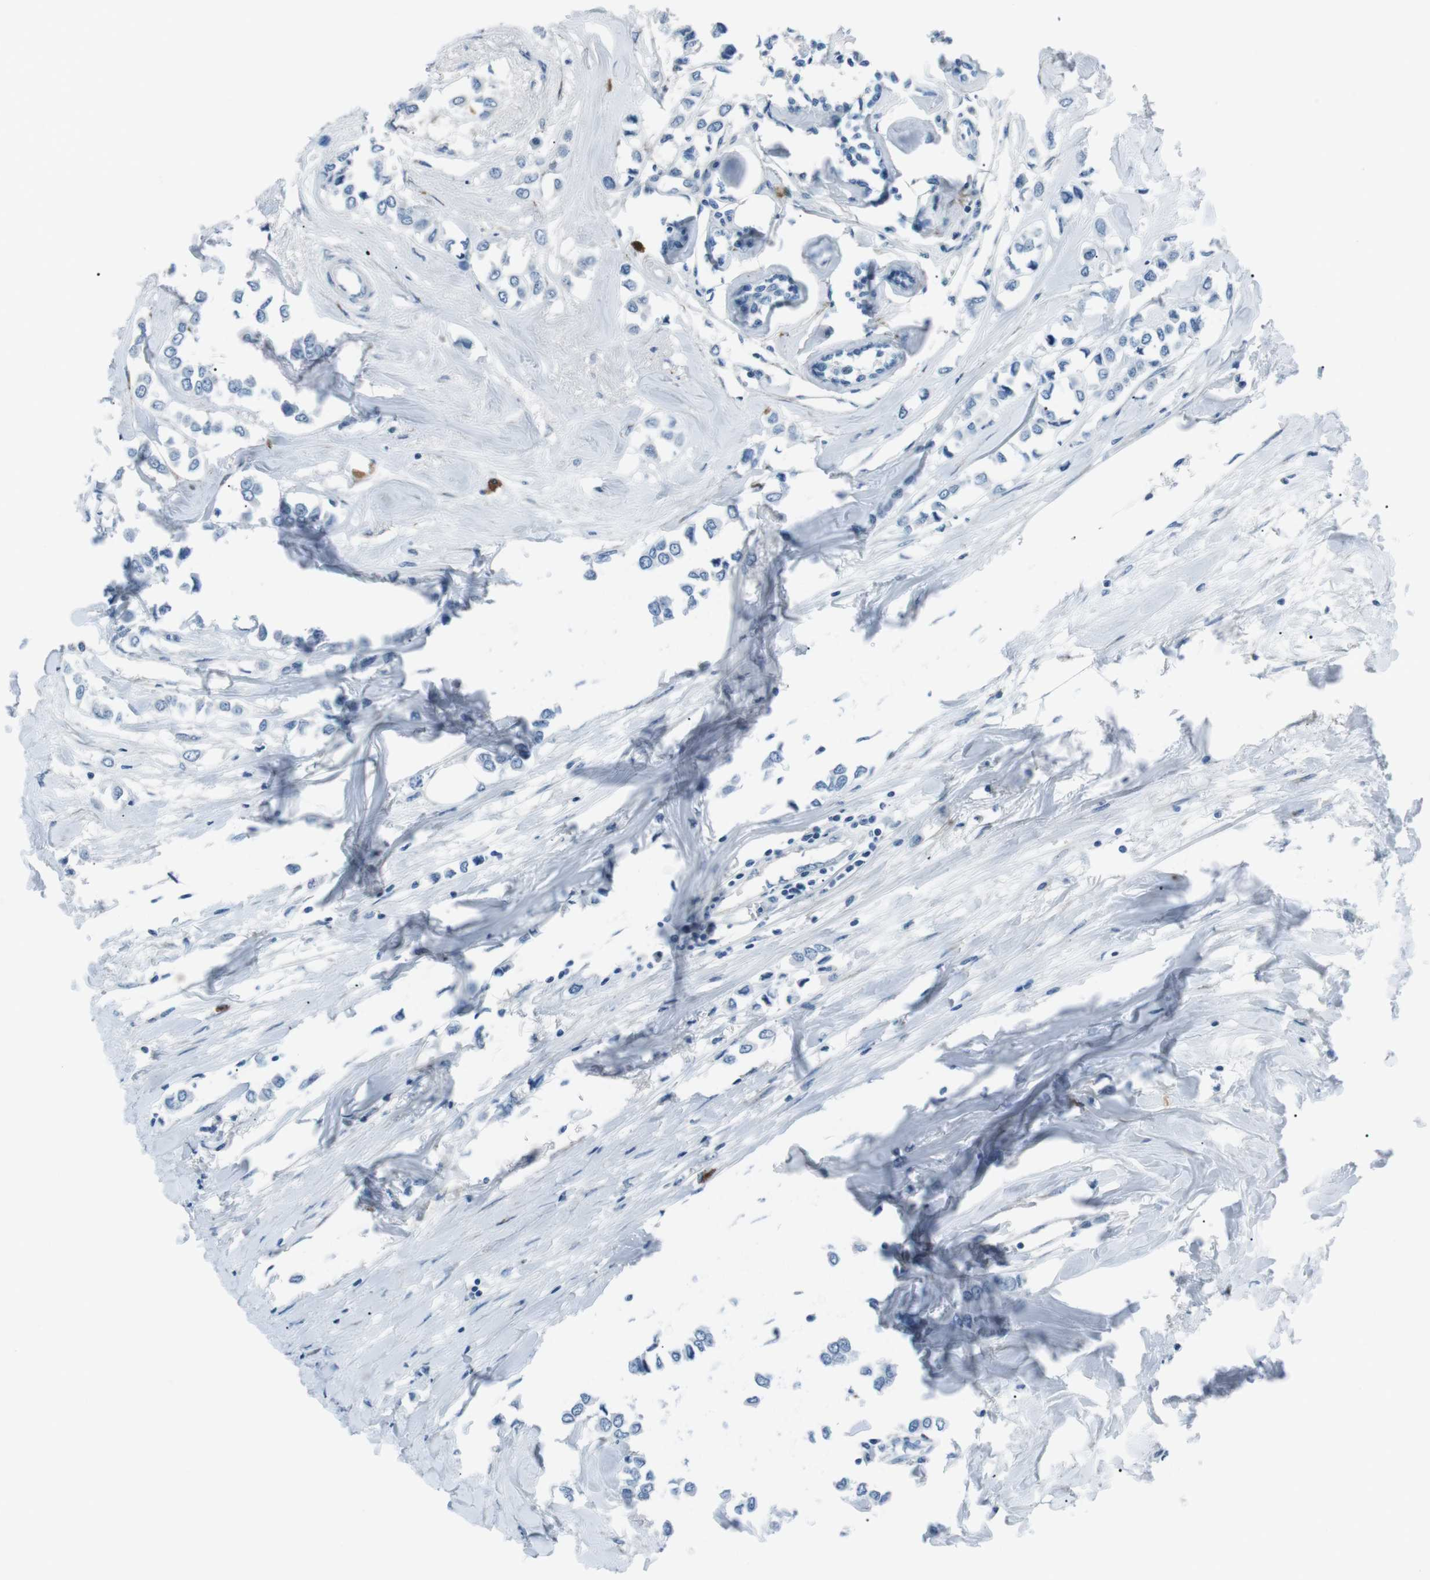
{"staining": {"intensity": "negative", "quantity": "none", "location": "none"}, "tissue": "breast cancer", "cell_type": "Tumor cells", "image_type": "cancer", "snomed": [{"axis": "morphology", "description": "Lobular carcinoma"}, {"axis": "topography", "description": "Breast"}], "caption": "Immunohistochemistry photomicrograph of neoplastic tissue: lobular carcinoma (breast) stained with DAB displays no significant protein positivity in tumor cells.", "gene": "CSF2RA", "patient": {"sex": "female", "age": 51}}